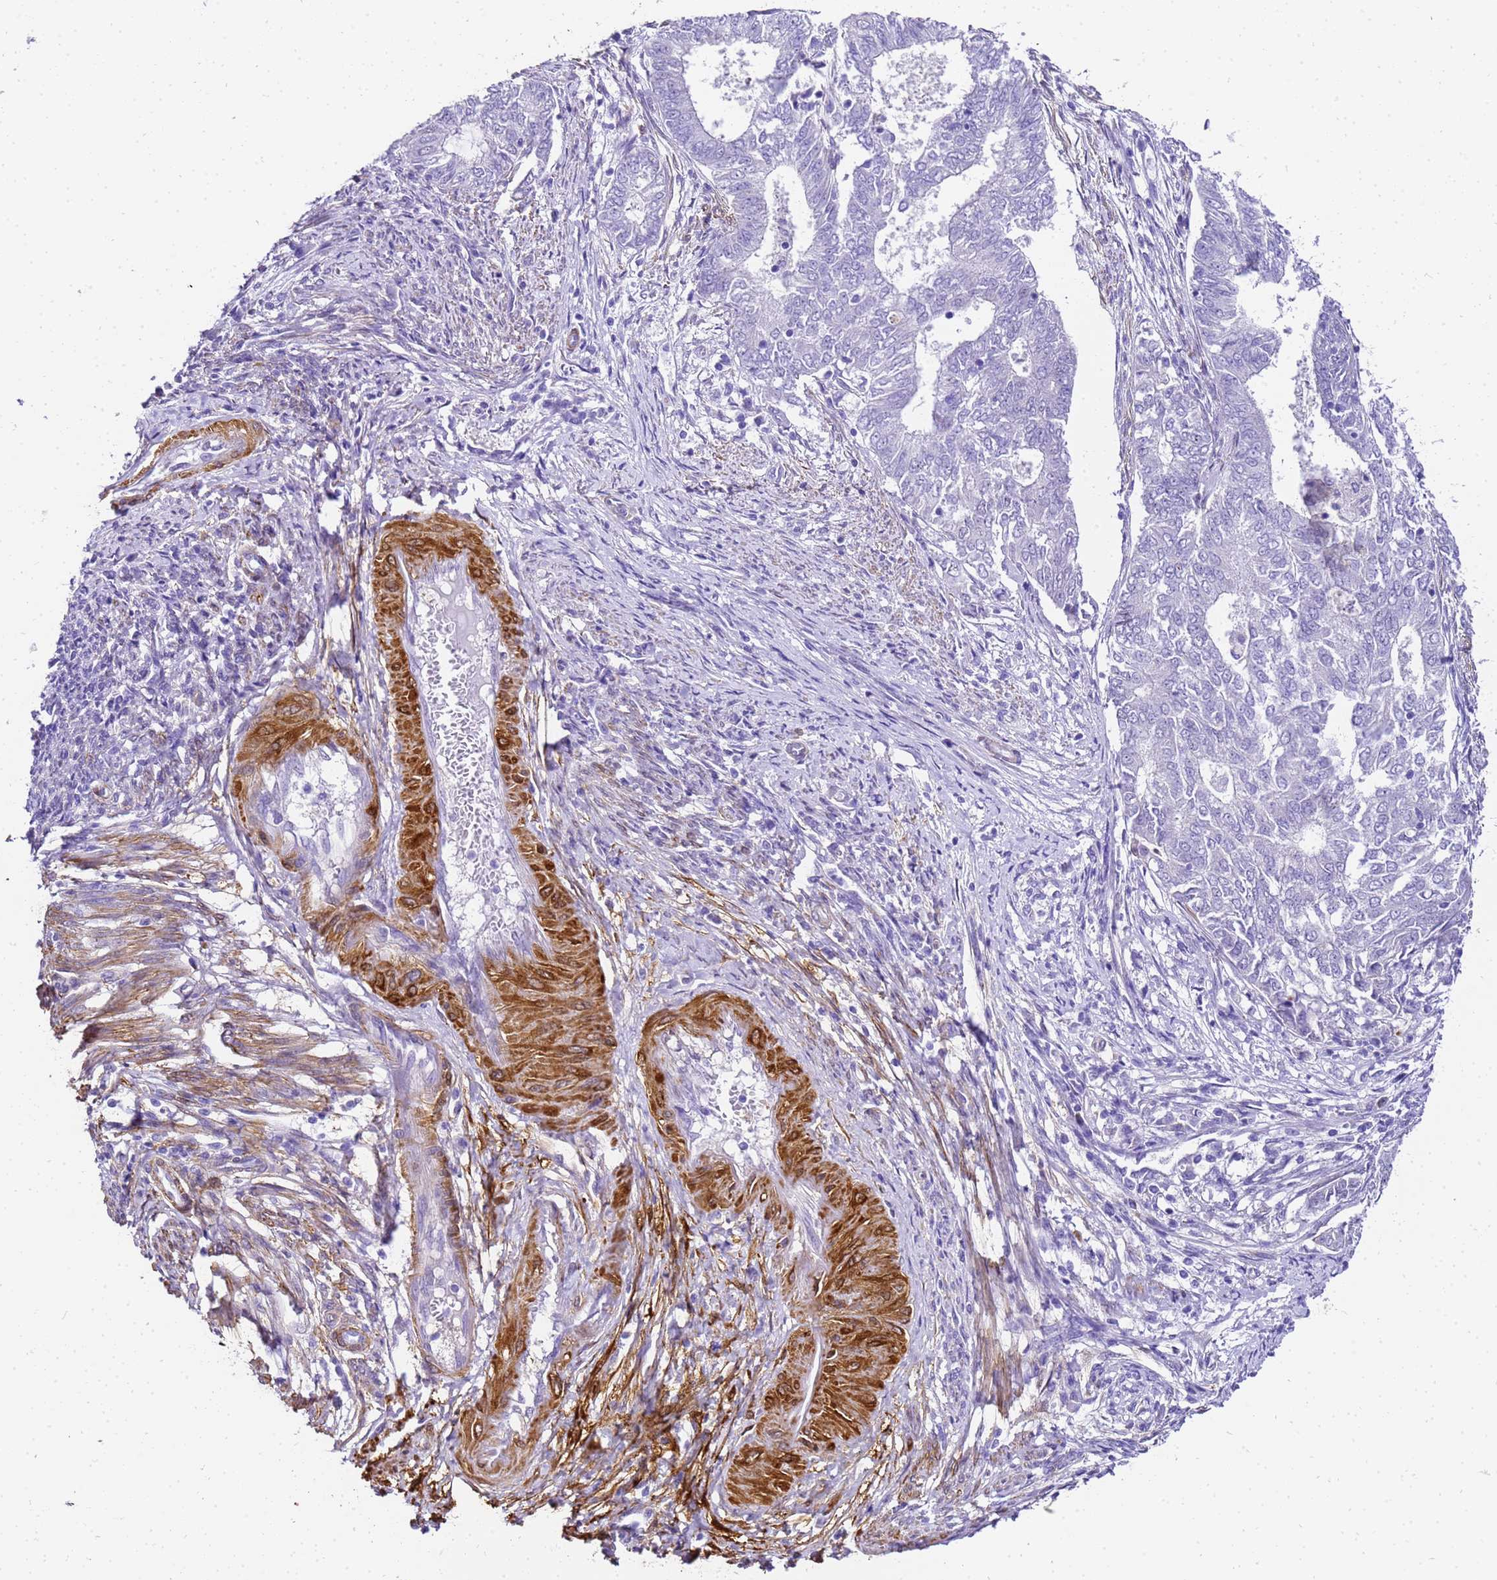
{"staining": {"intensity": "negative", "quantity": "none", "location": "none"}, "tissue": "endometrial cancer", "cell_type": "Tumor cells", "image_type": "cancer", "snomed": [{"axis": "morphology", "description": "Adenocarcinoma, NOS"}, {"axis": "topography", "description": "Endometrium"}], "caption": "Endometrial cancer (adenocarcinoma) was stained to show a protein in brown. There is no significant positivity in tumor cells. (DAB IHC with hematoxylin counter stain).", "gene": "HSPB6", "patient": {"sex": "female", "age": 62}}